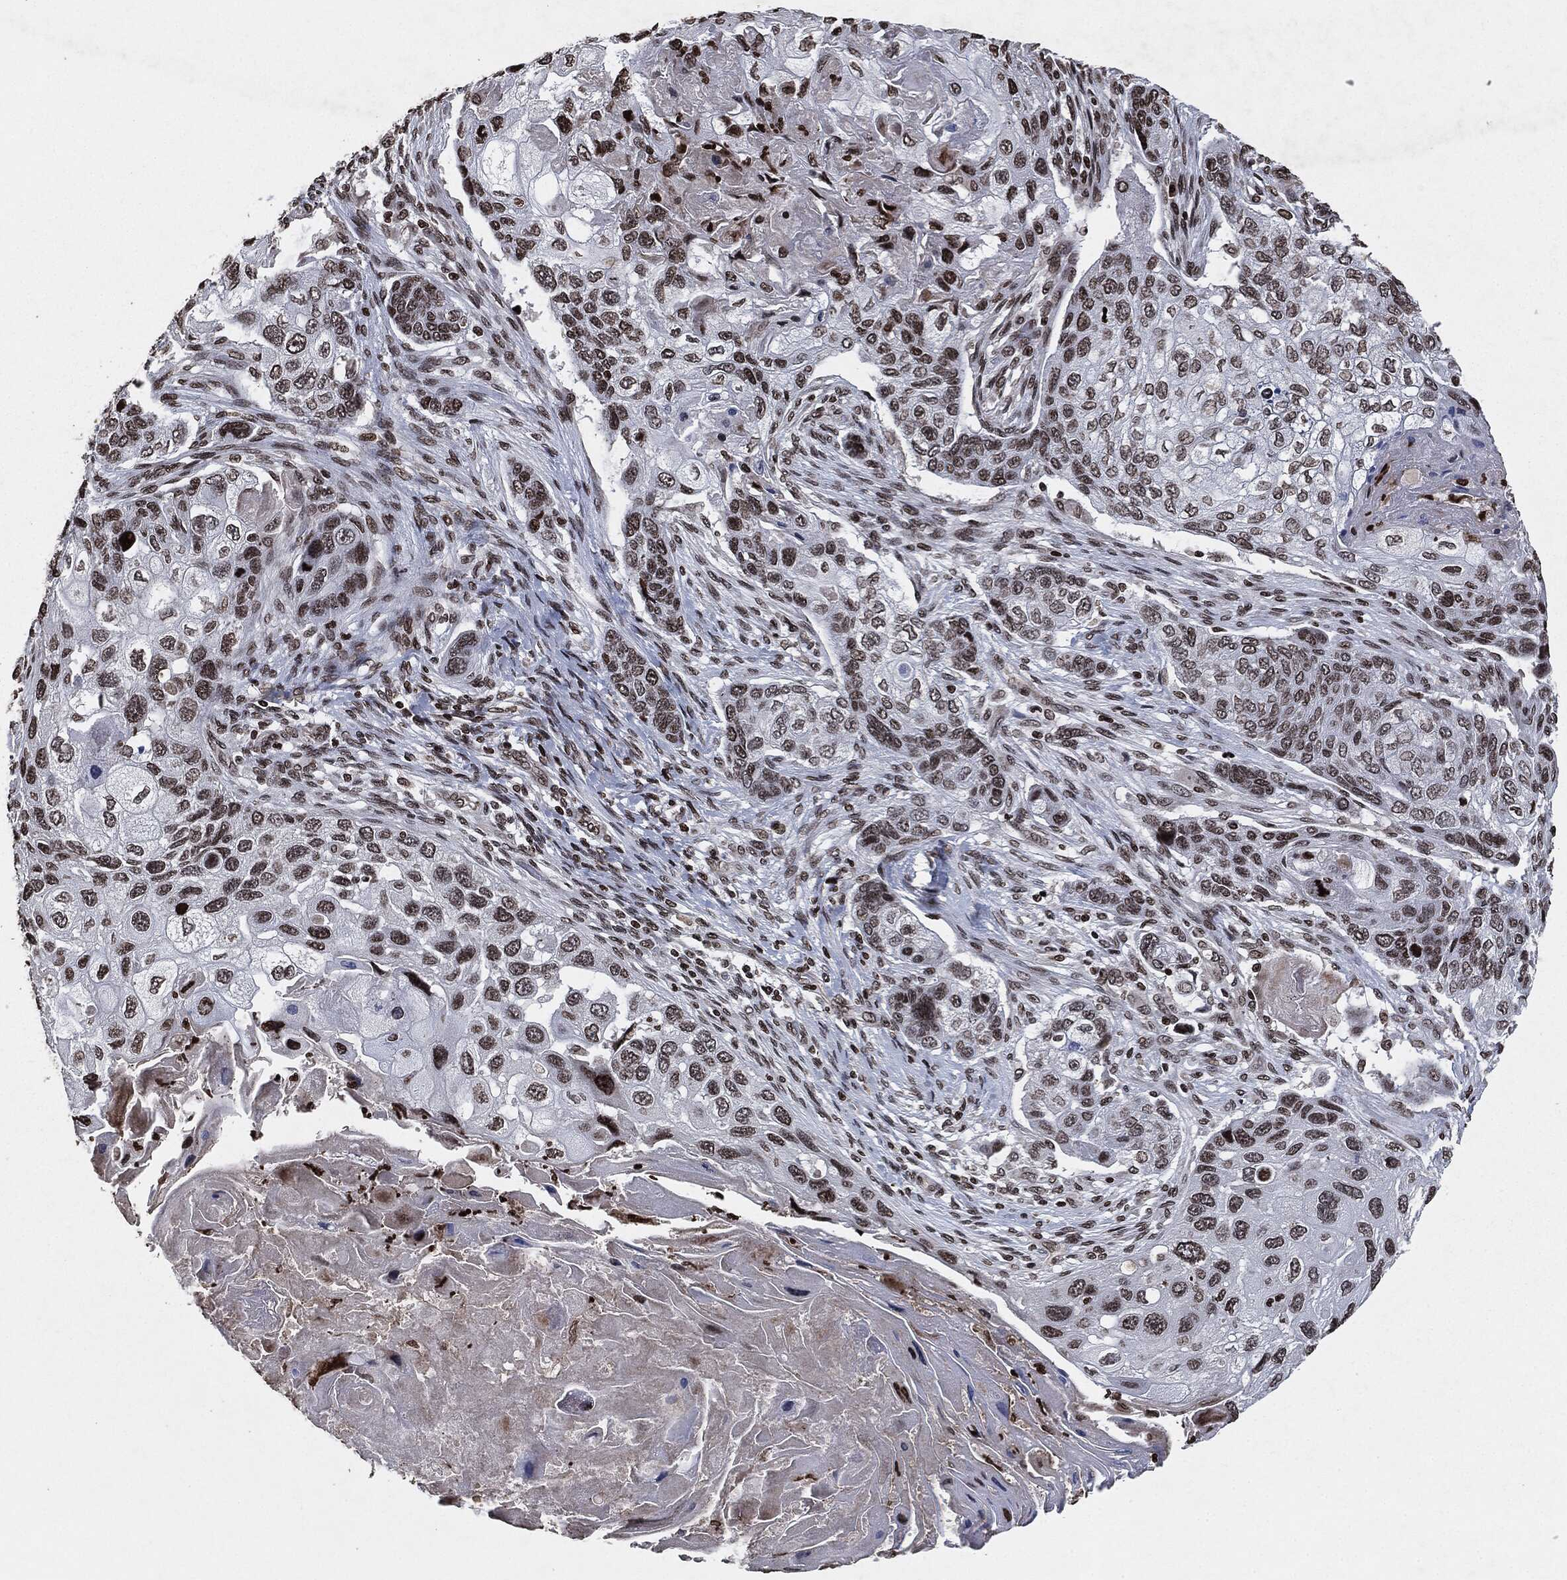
{"staining": {"intensity": "moderate", "quantity": "<25%", "location": "nuclear"}, "tissue": "lung cancer", "cell_type": "Tumor cells", "image_type": "cancer", "snomed": [{"axis": "morphology", "description": "Normal tissue, NOS"}, {"axis": "morphology", "description": "Squamous cell carcinoma, NOS"}, {"axis": "topography", "description": "Bronchus"}, {"axis": "topography", "description": "Lung"}], "caption": "Immunohistochemical staining of lung cancer exhibits low levels of moderate nuclear protein expression in approximately <25% of tumor cells.", "gene": "JUN", "patient": {"sex": "male", "age": 69}}